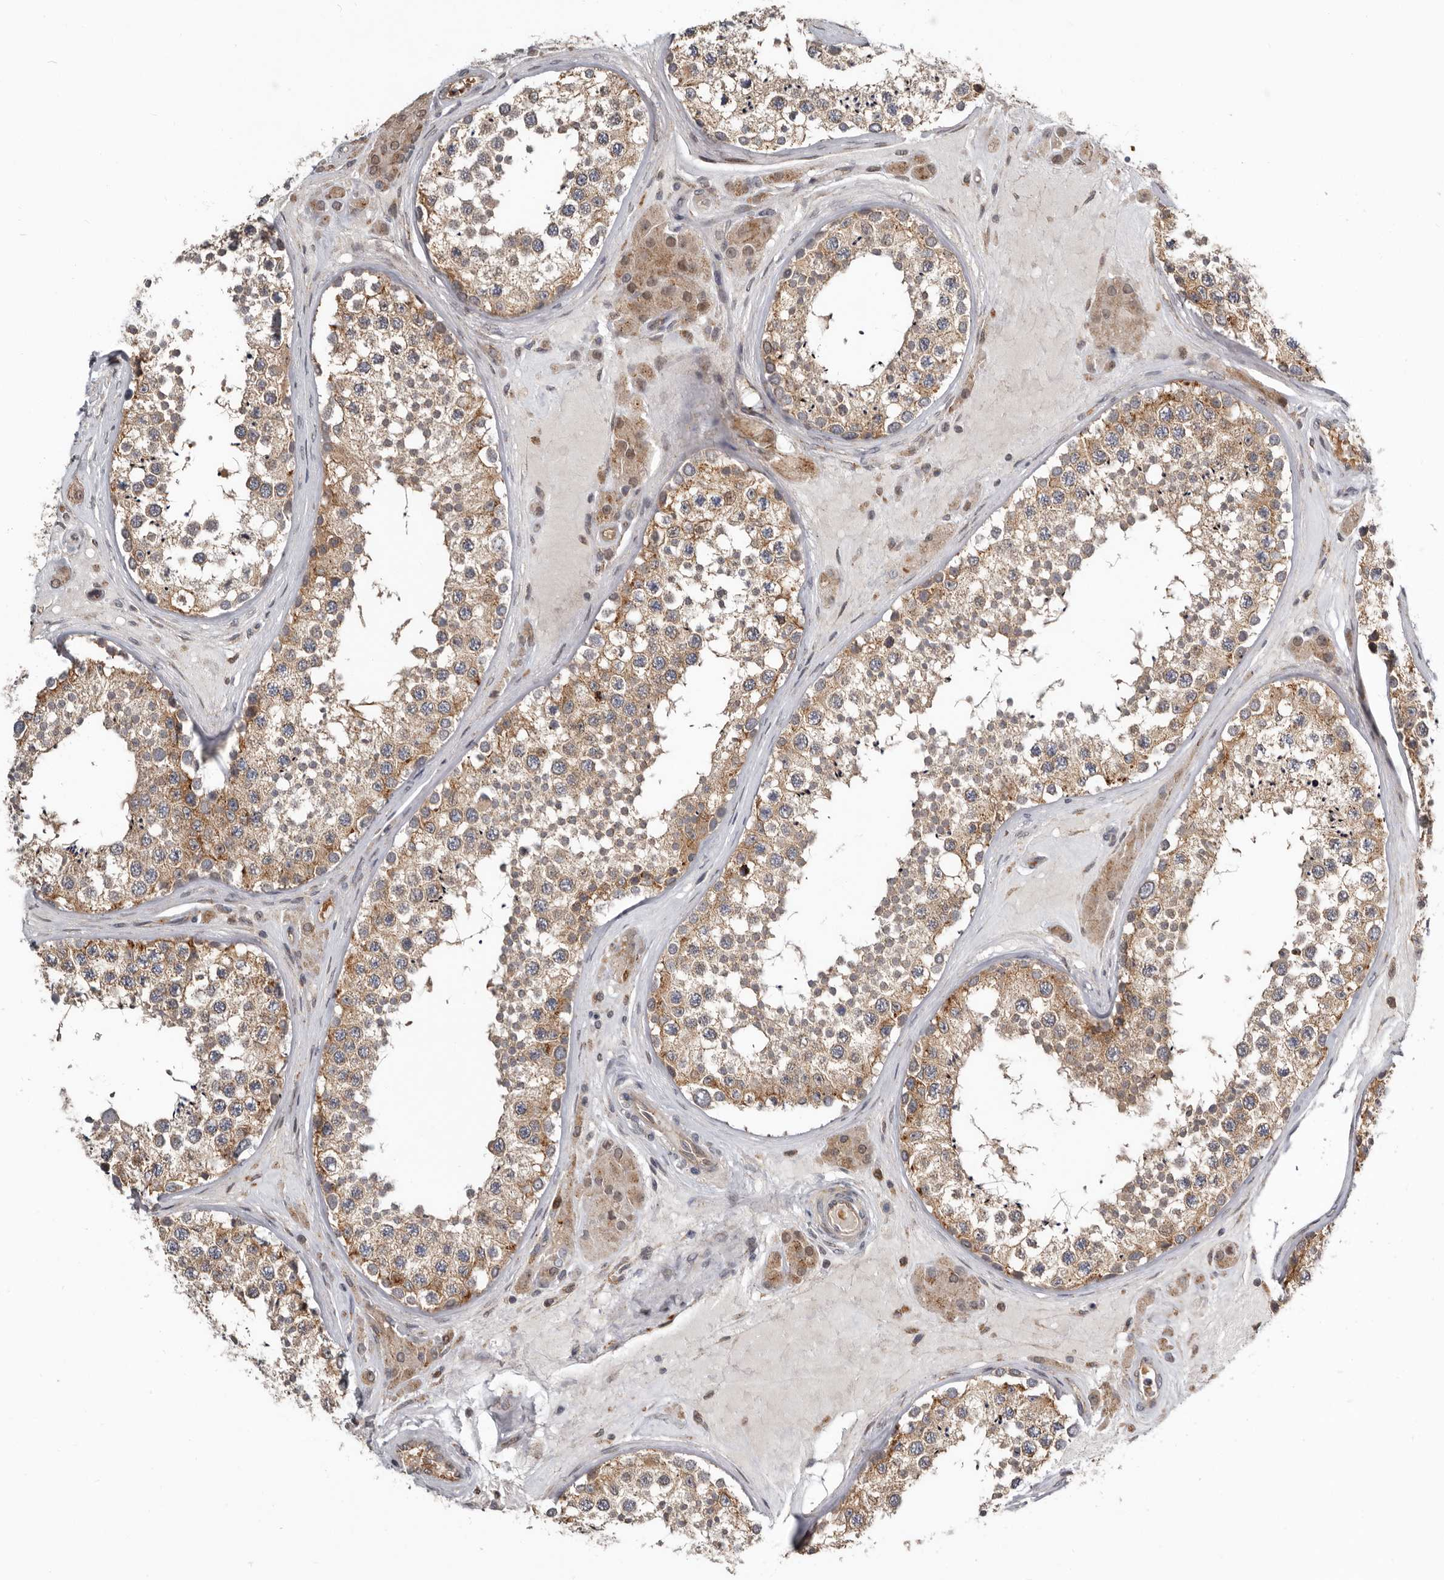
{"staining": {"intensity": "moderate", "quantity": ">75%", "location": "cytoplasmic/membranous"}, "tissue": "testis", "cell_type": "Cells in seminiferous ducts", "image_type": "normal", "snomed": [{"axis": "morphology", "description": "Normal tissue, NOS"}, {"axis": "topography", "description": "Testis"}], "caption": "A brown stain shows moderate cytoplasmic/membranous positivity of a protein in cells in seminiferous ducts of unremarkable human testis. The staining is performed using DAB brown chromogen to label protein expression. The nuclei are counter-stained blue using hematoxylin.", "gene": "FGFR4", "patient": {"sex": "male", "age": 46}}